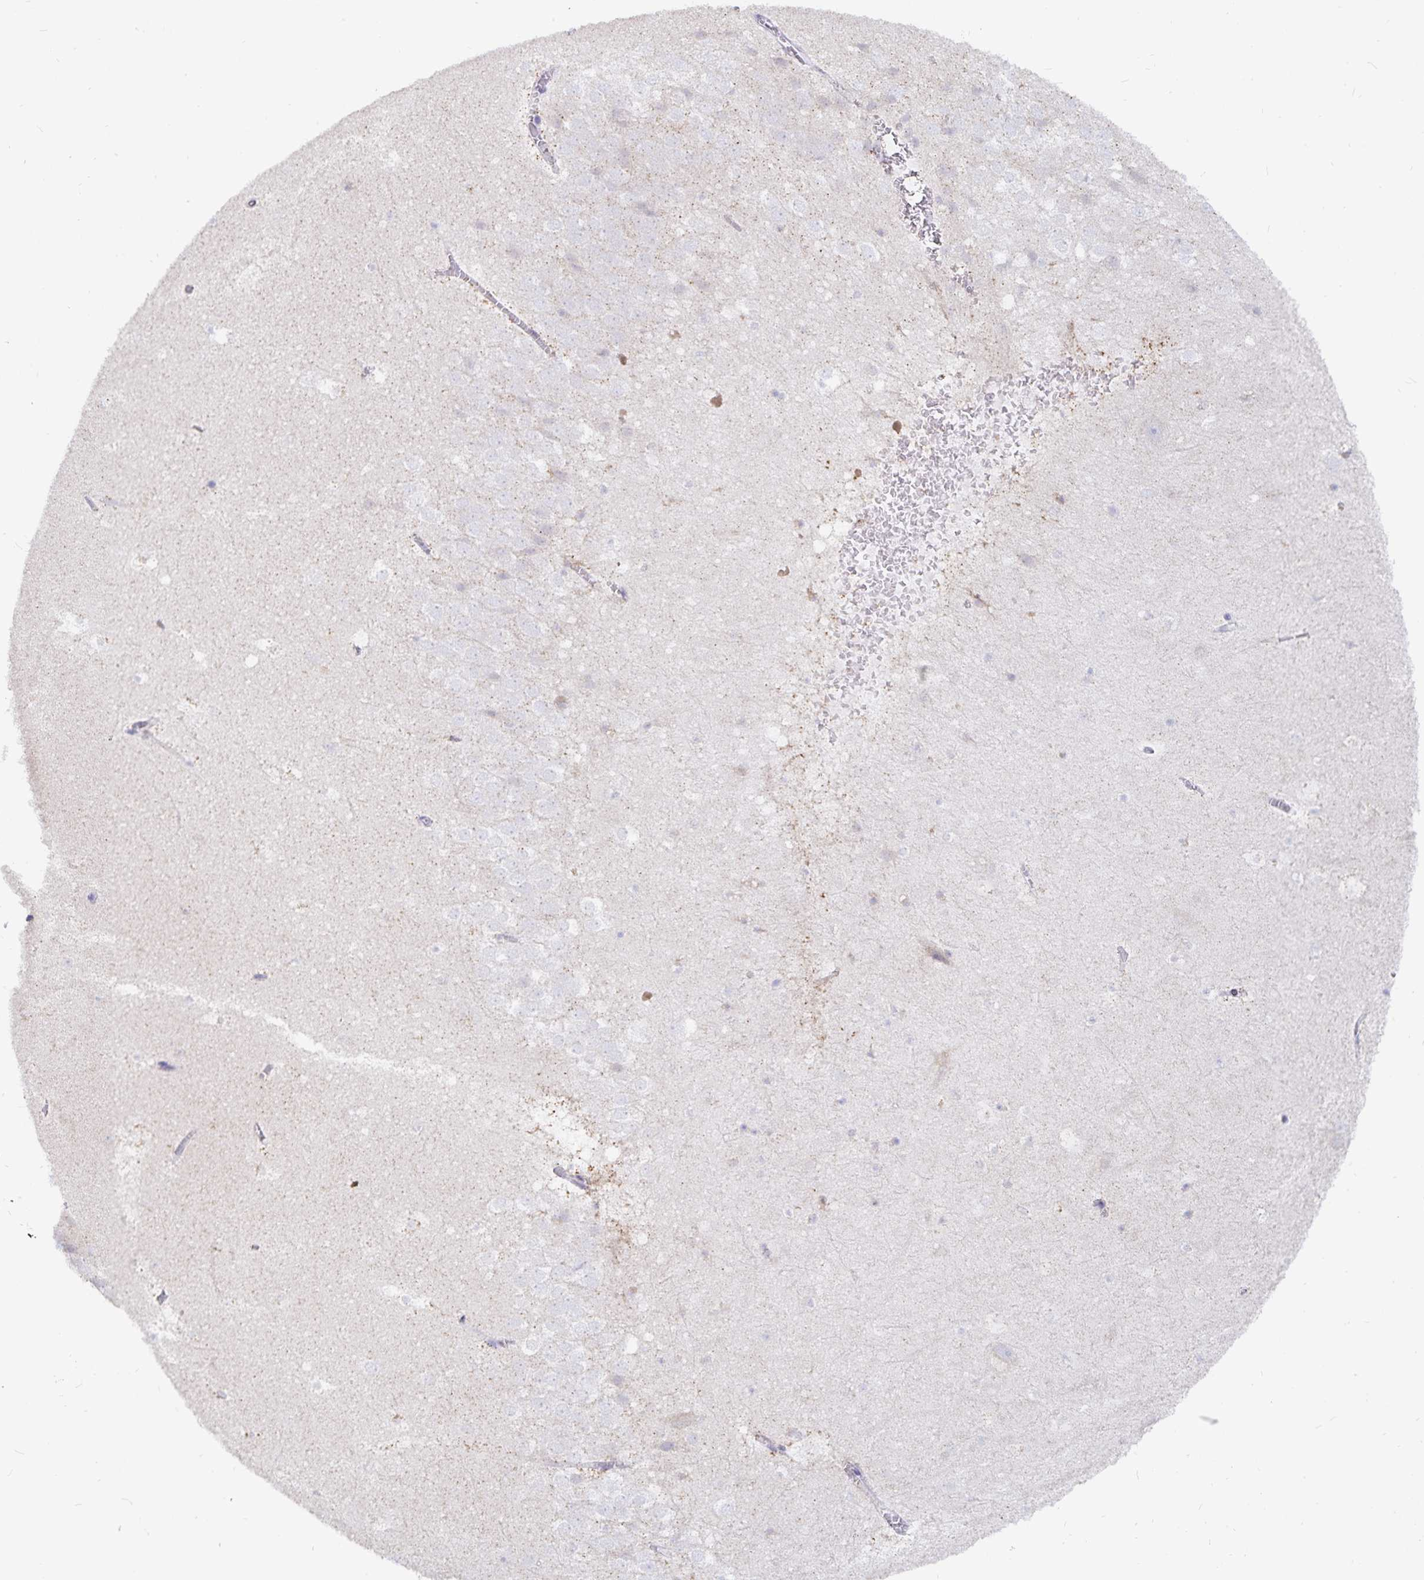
{"staining": {"intensity": "negative", "quantity": "none", "location": "none"}, "tissue": "hippocampus", "cell_type": "Glial cells", "image_type": "normal", "snomed": [{"axis": "morphology", "description": "Normal tissue, NOS"}, {"axis": "topography", "description": "Hippocampus"}], "caption": "IHC micrograph of normal hippocampus stained for a protein (brown), which exhibits no positivity in glial cells. Brightfield microscopy of IHC stained with DAB (brown) and hematoxylin (blue), captured at high magnification.", "gene": "PKHD1", "patient": {"sex": "female", "age": 42}}